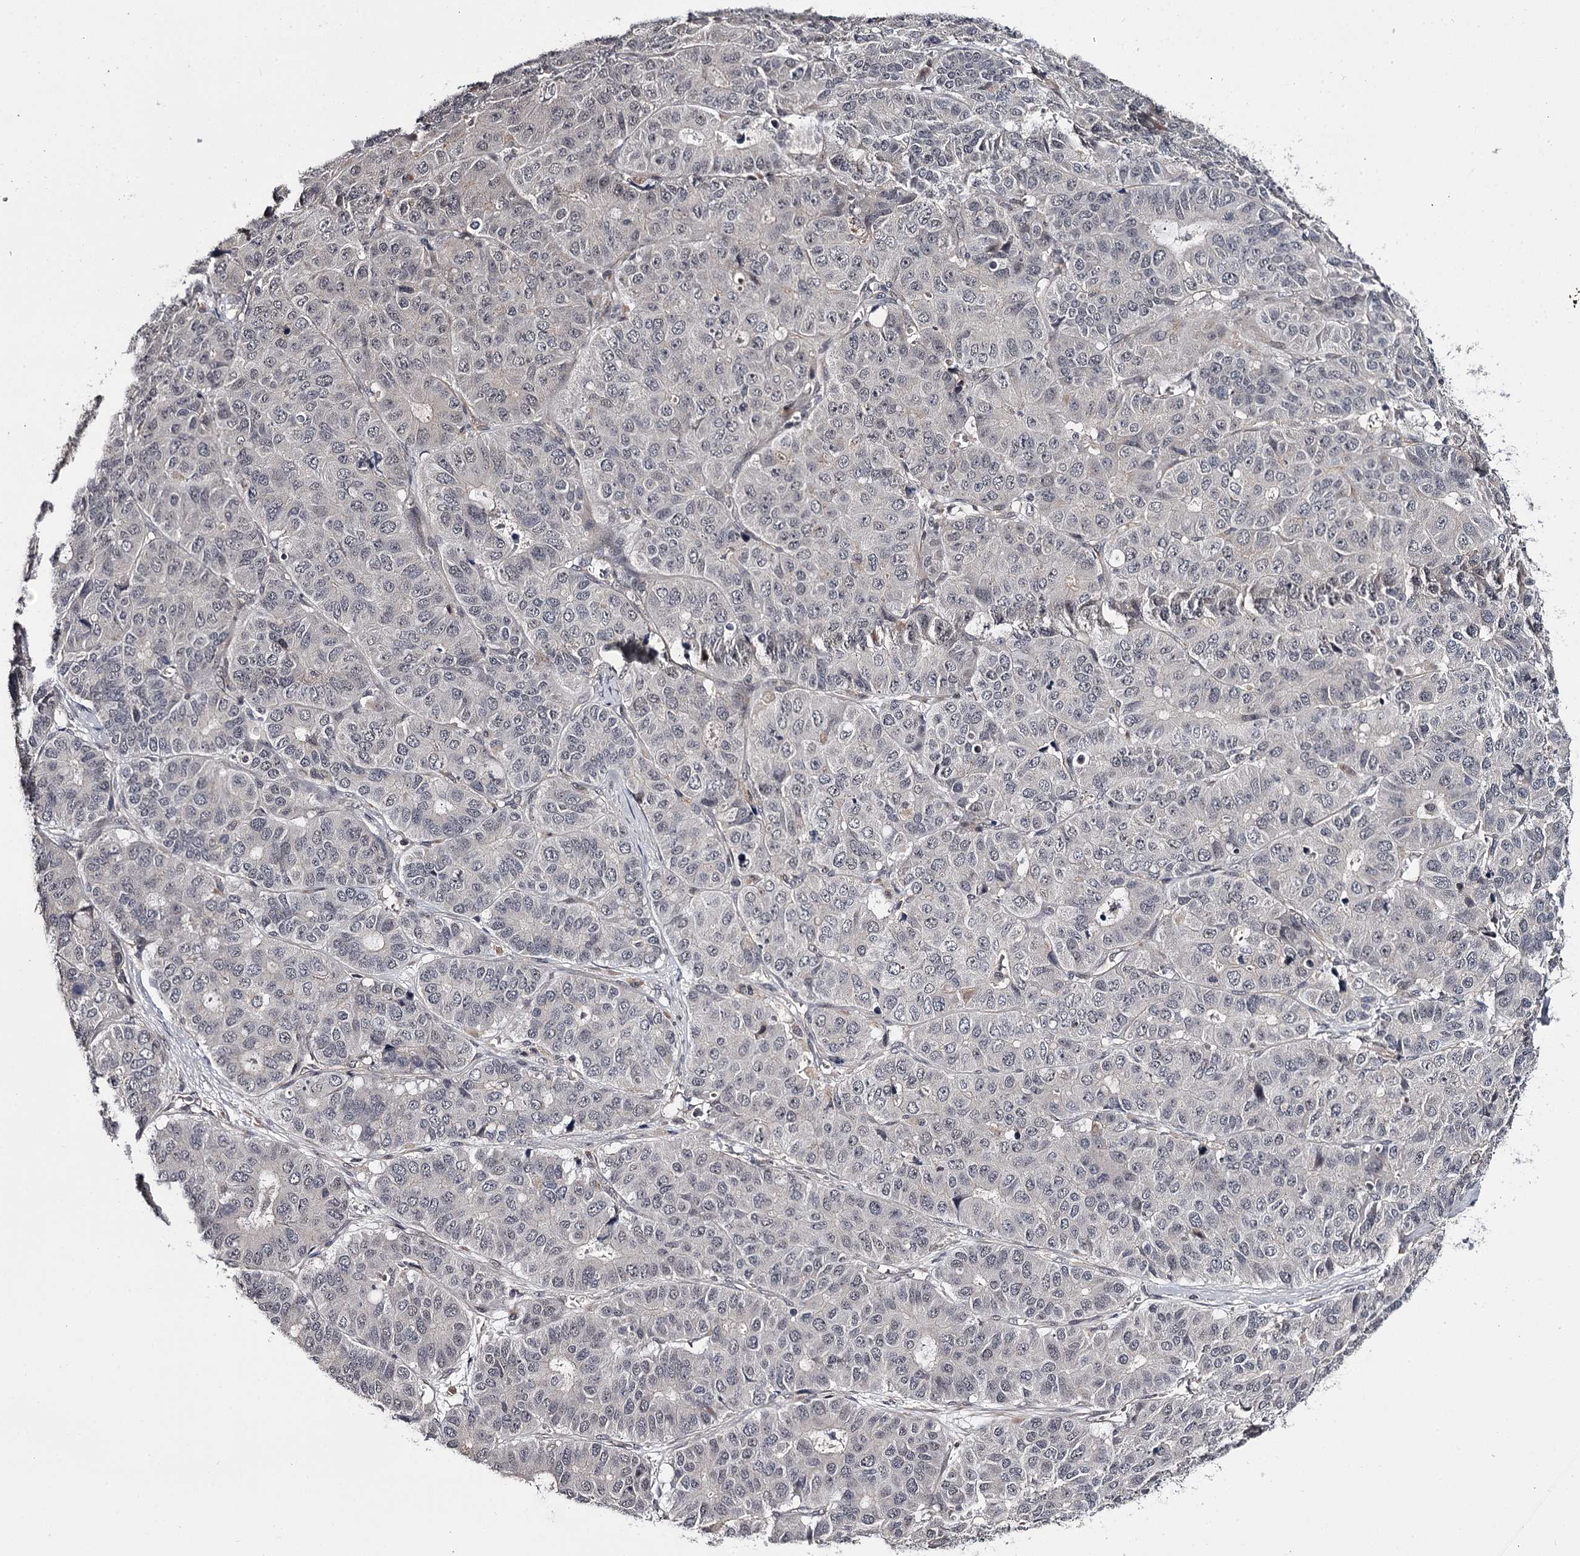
{"staining": {"intensity": "negative", "quantity": "none", "location": "none"}, "tissue": "pancreatic cancer", "cell_type": "Tumor cells", "image_type": "cancer", "snomed": [{"axis": "morphology", "description": "Adenocarcinoma, NOS"}, {"axis": "topography", "description": "Pancreas"}], "caption": "Photomicrograph shows no significant protein positivity in tumor cells of pancreatic adenocarcinoma.", "gene": "CWF19L2", "patient": {"sex": "male", "age": 50}}